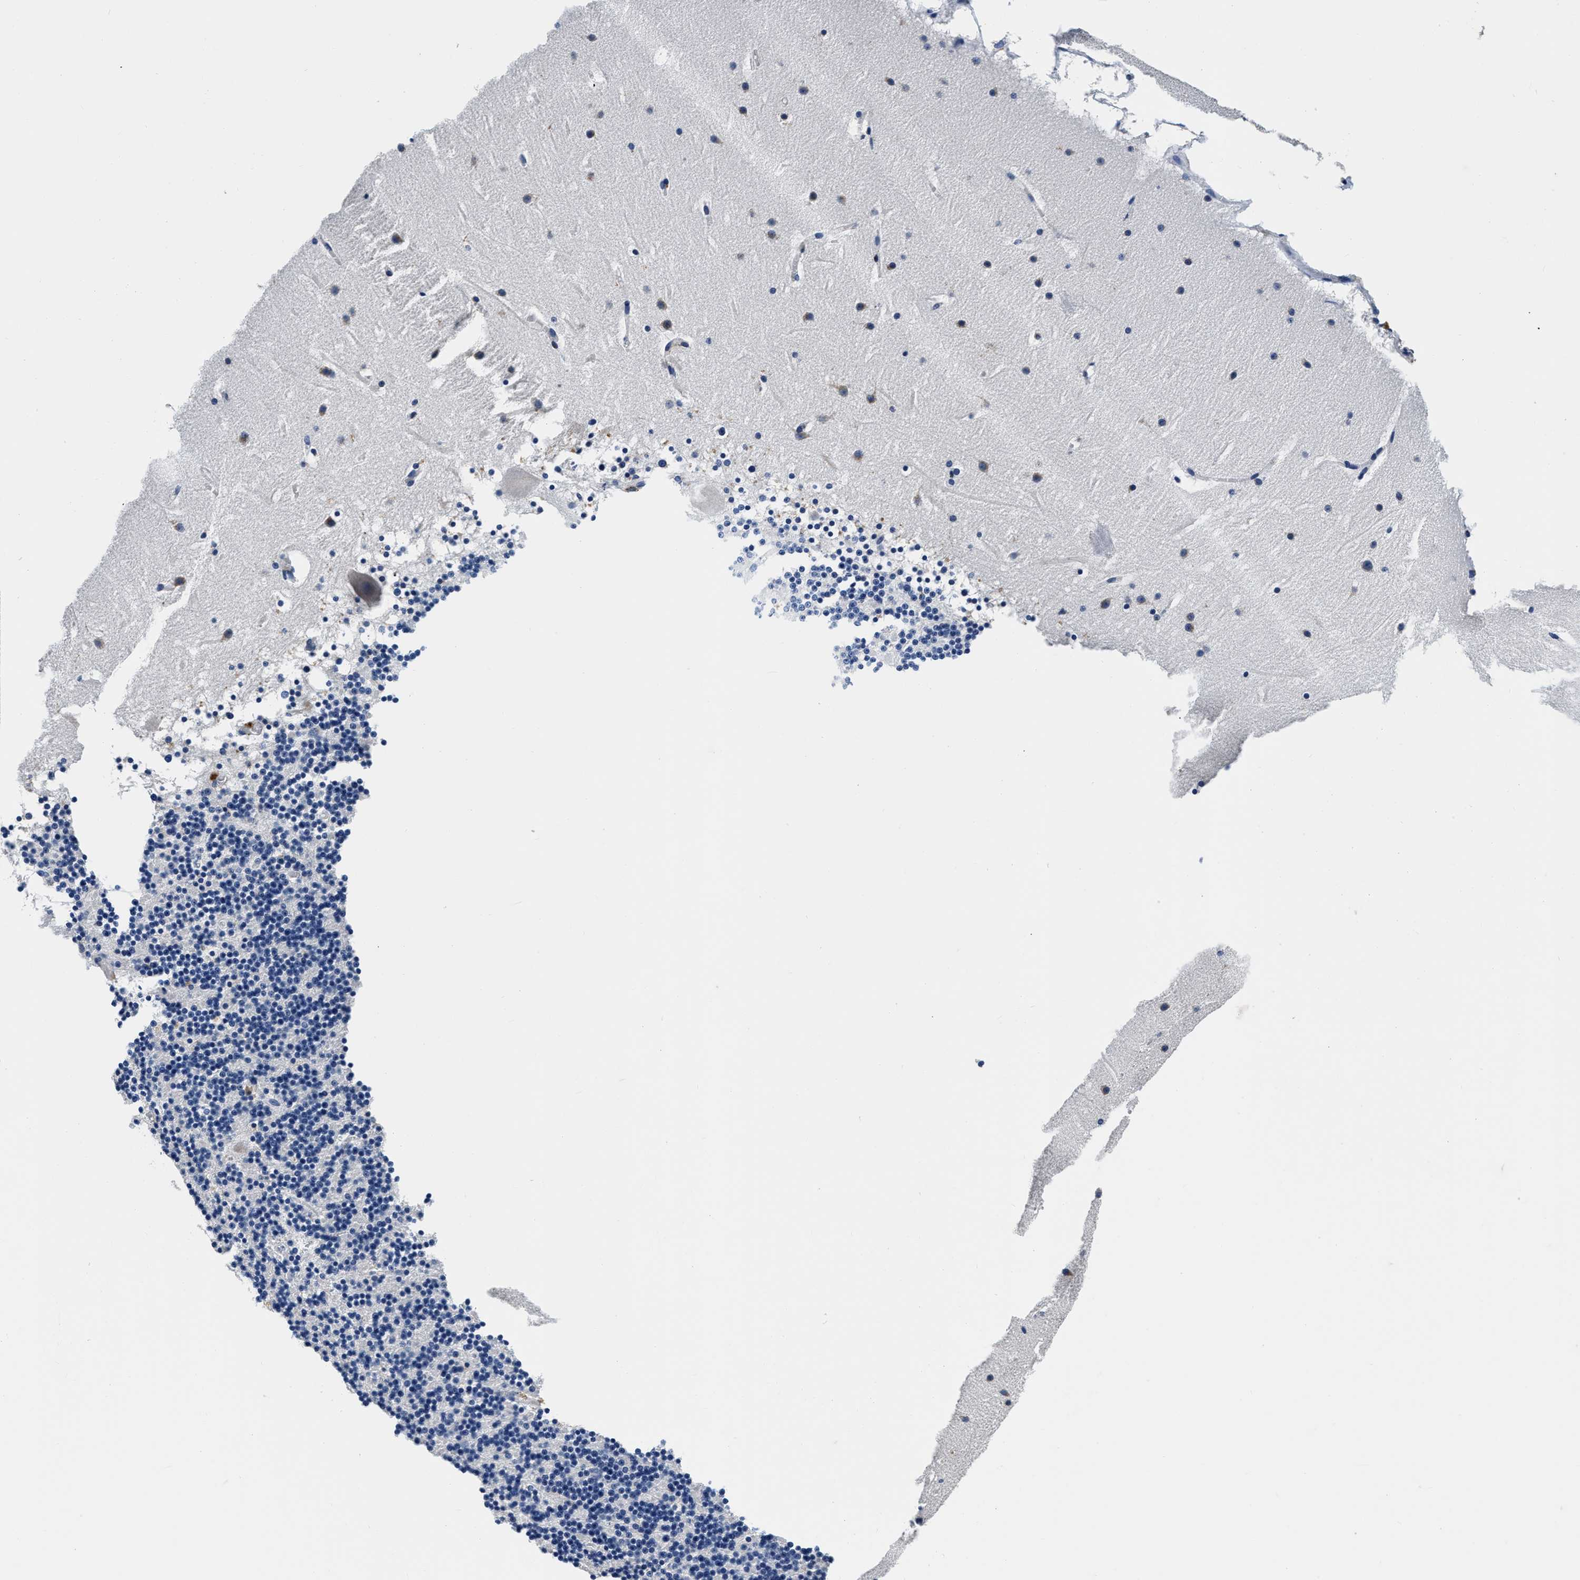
{"staining": {"intensity": "negative", "quantity": "none", "location": "none"}, "tissue": "cerebellum", "cell_type": "Cells in granular layer", "image_type": "normal", "snomed": [{"axis": "morphology", "description": "Normal tissue, NOS"}, {"axis": "topography", "description": "Cerebellum"}], "caption": "This is an immunohistochemistry (IHC) image of benign human cerebellum. There is no expression in cells in granular layer.", "gene": "GRN", "patient": {"sex": "male", "age": 45}}